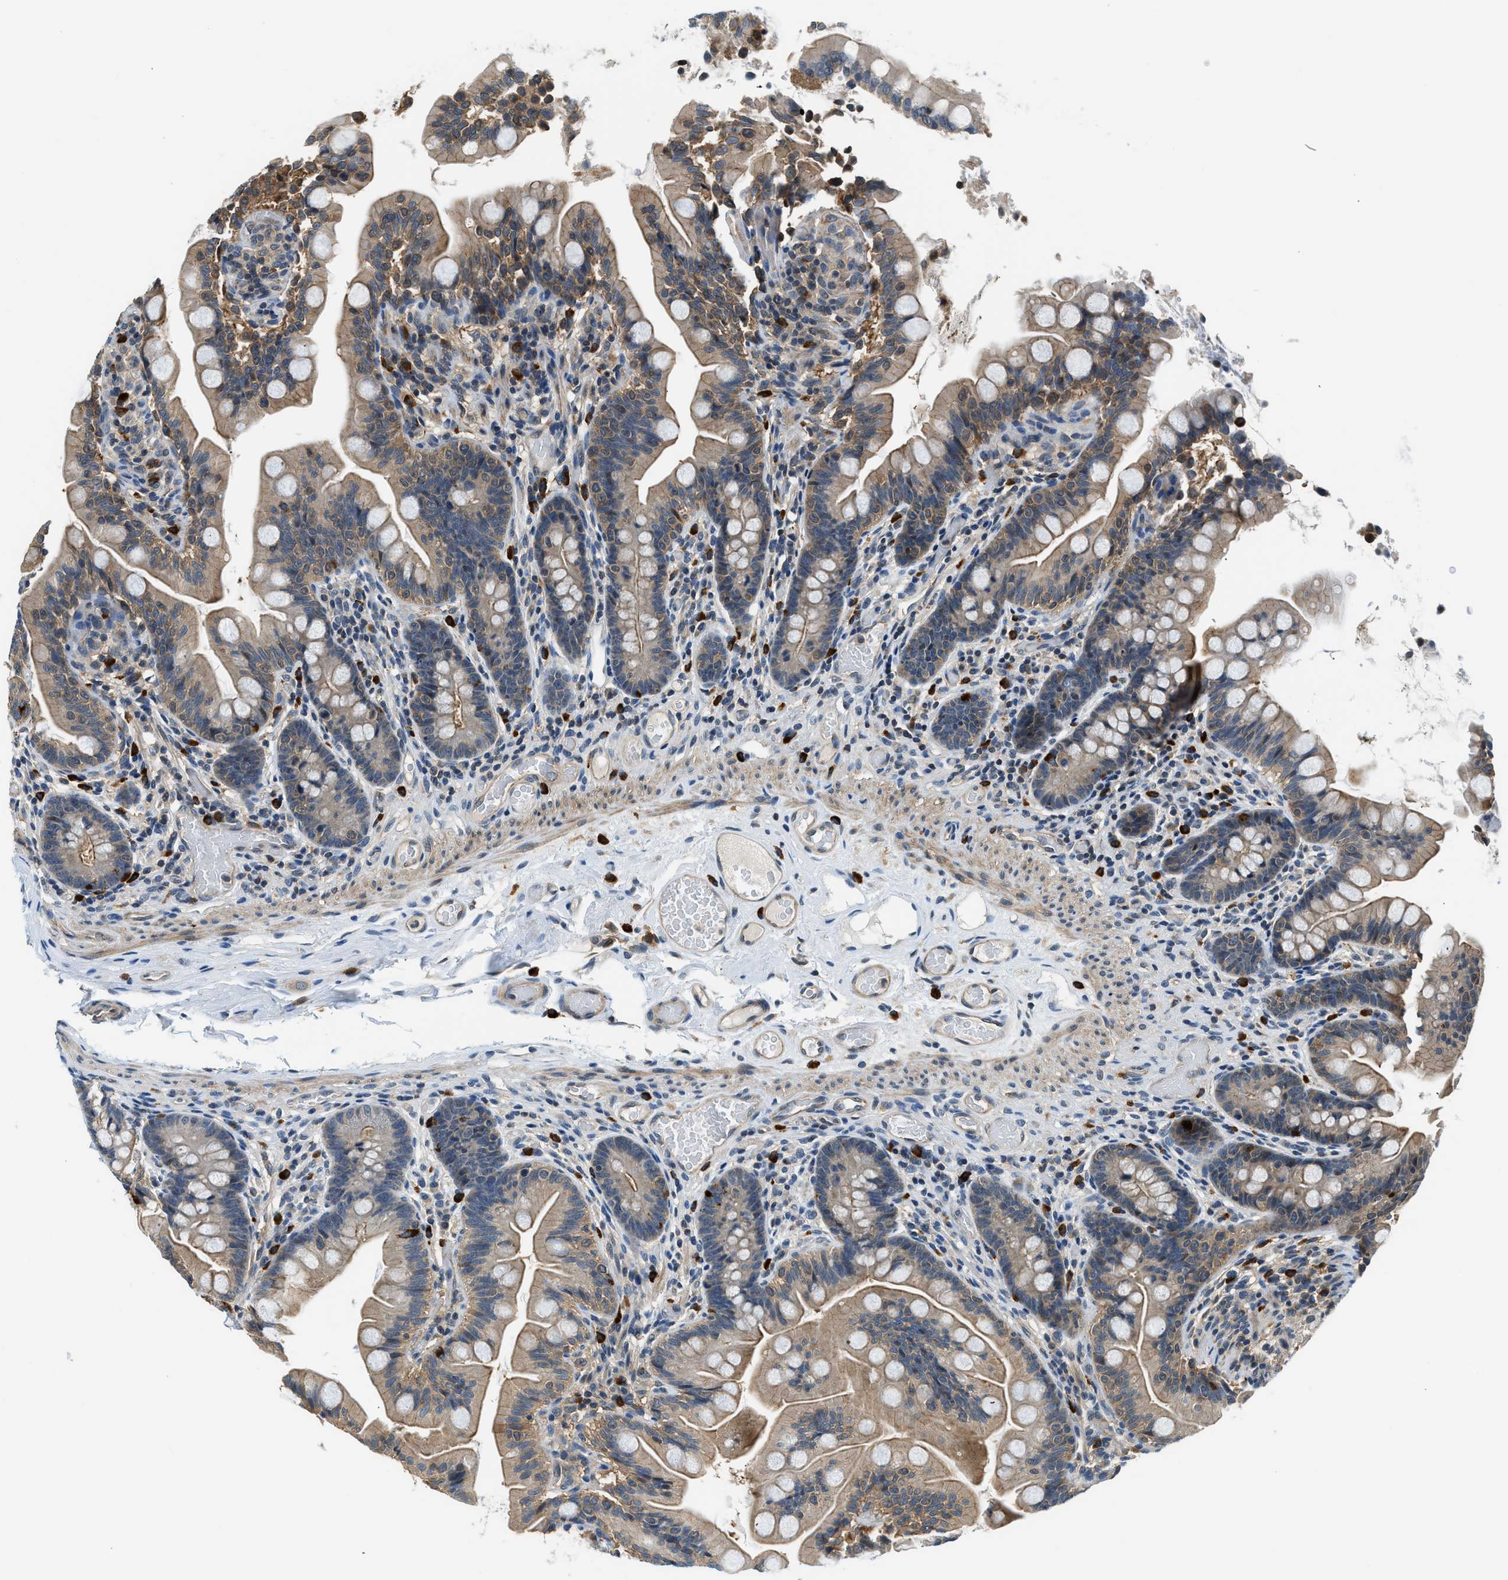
{"staining": {"intensity": "moderate", "quantity": "25%-75%", "location": "cytoplasmic/membranous"}, "tissue": "small intestine", "cell_type": "Glandular cells", "image_type": "normal", "snomed": [{"axis": "morphology", "description": "Normal tissue, NOS"}, {"axis": "topography", "description": "Small intestine"}], "caption": "This micrograph reveals normal small intestine stained with IHC to label a protein in brown. The cytoplasmic/membranous of glandular cells show moderate positivity for the protein. Nuclei are counter-stained blue.", "gene": "CBLB", "patient": {"sex": "female", "age": 56}}